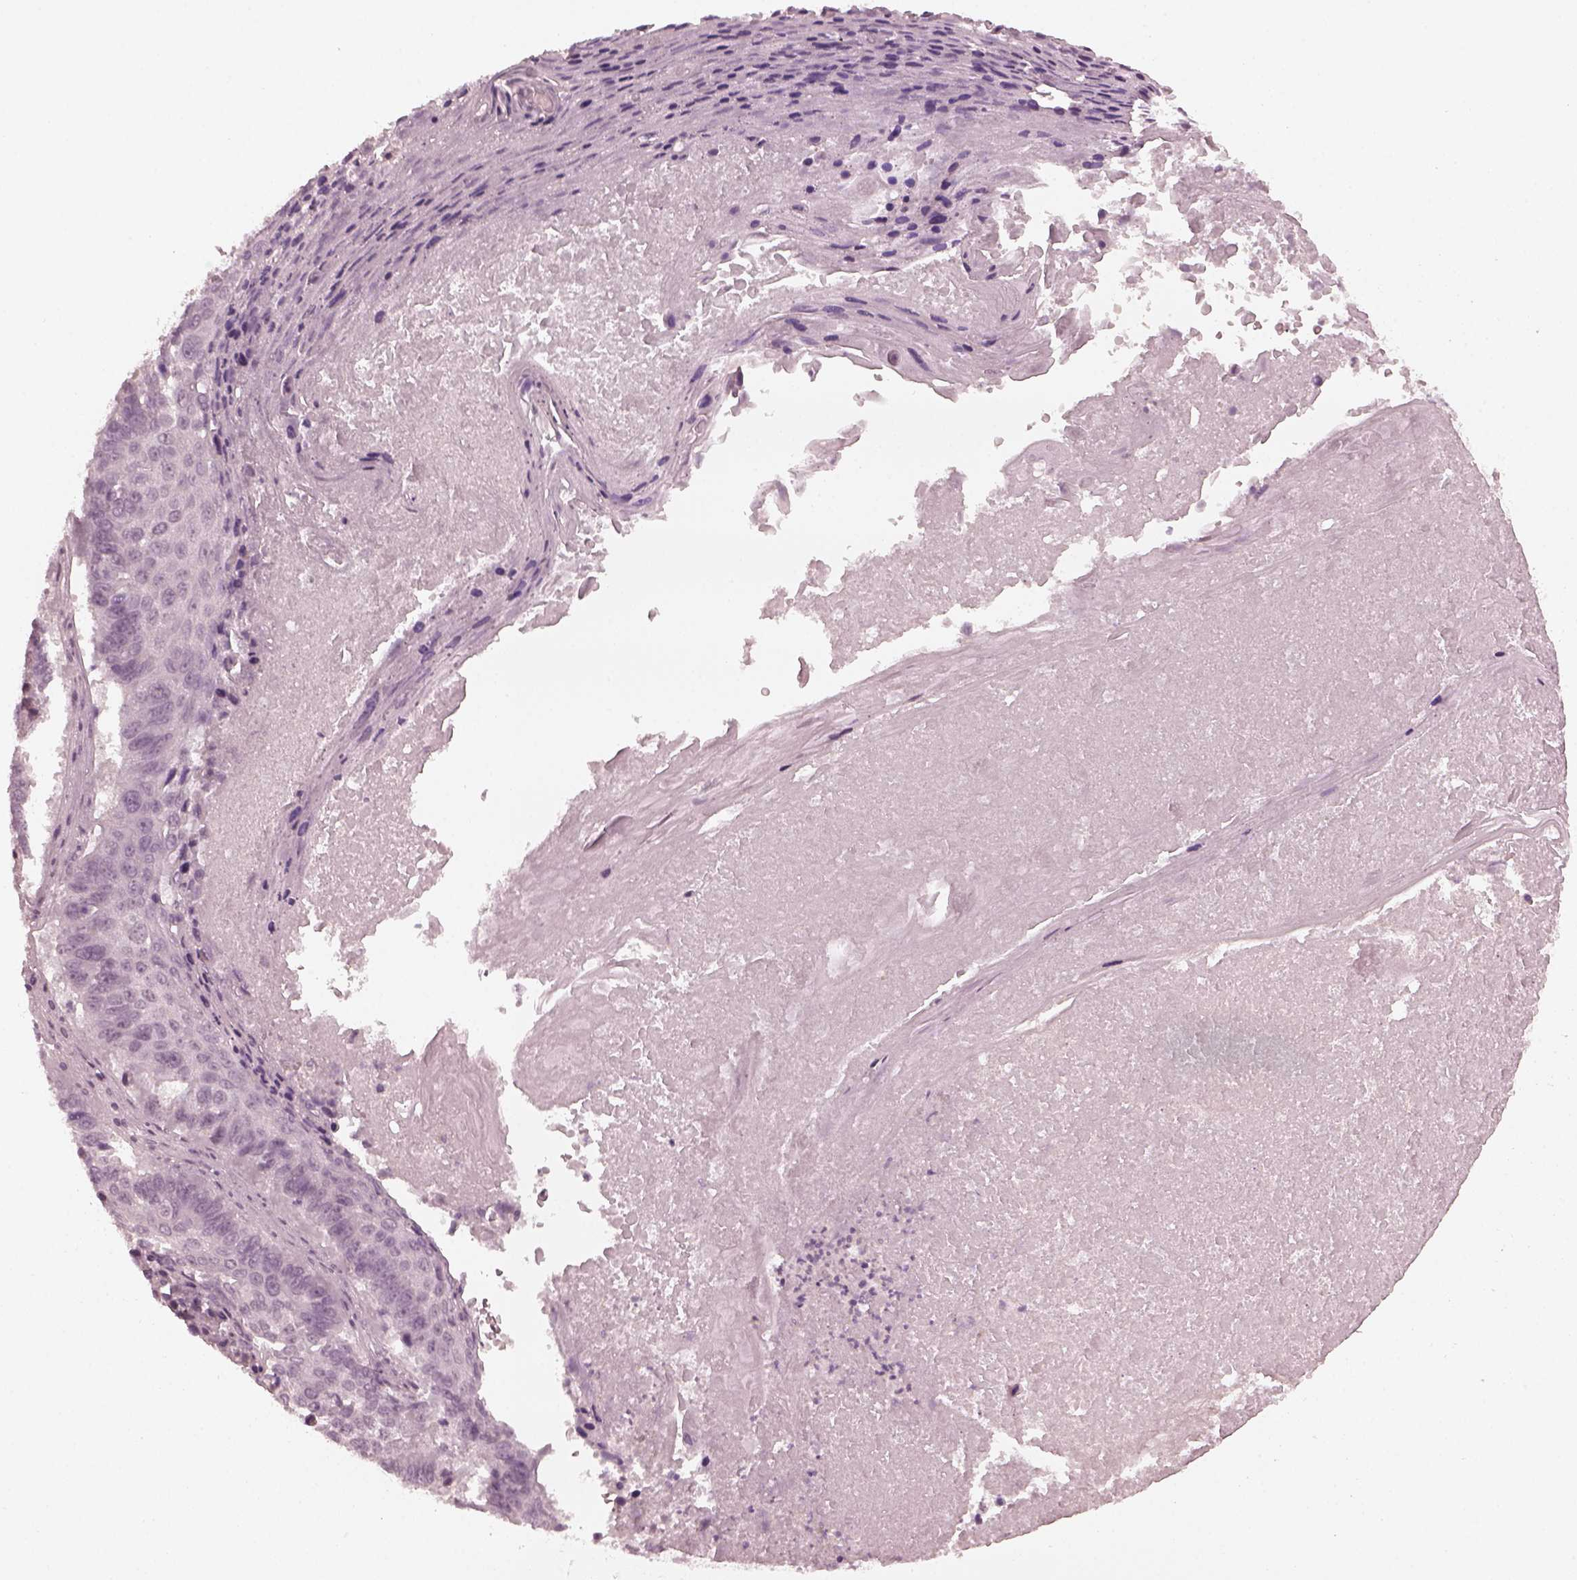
{"staining": {"intensity": "negative", "quantity": "none", "location": "none"}, "tissue": "lung cancer", "cell_type": "Tumor cells", "image_type": "cancer", "snomed": [{"axis": "morphology", "description": "Squamous cell carcinoma, NOS"}, {"axis": "topography", "description": "Lung"}], "caption": "Immunohistochemistry of human lung cancer demonstrates no expression in tumor cells.", "gene": "CCDC170", "patient": {"sex": "male", "age": 73}}